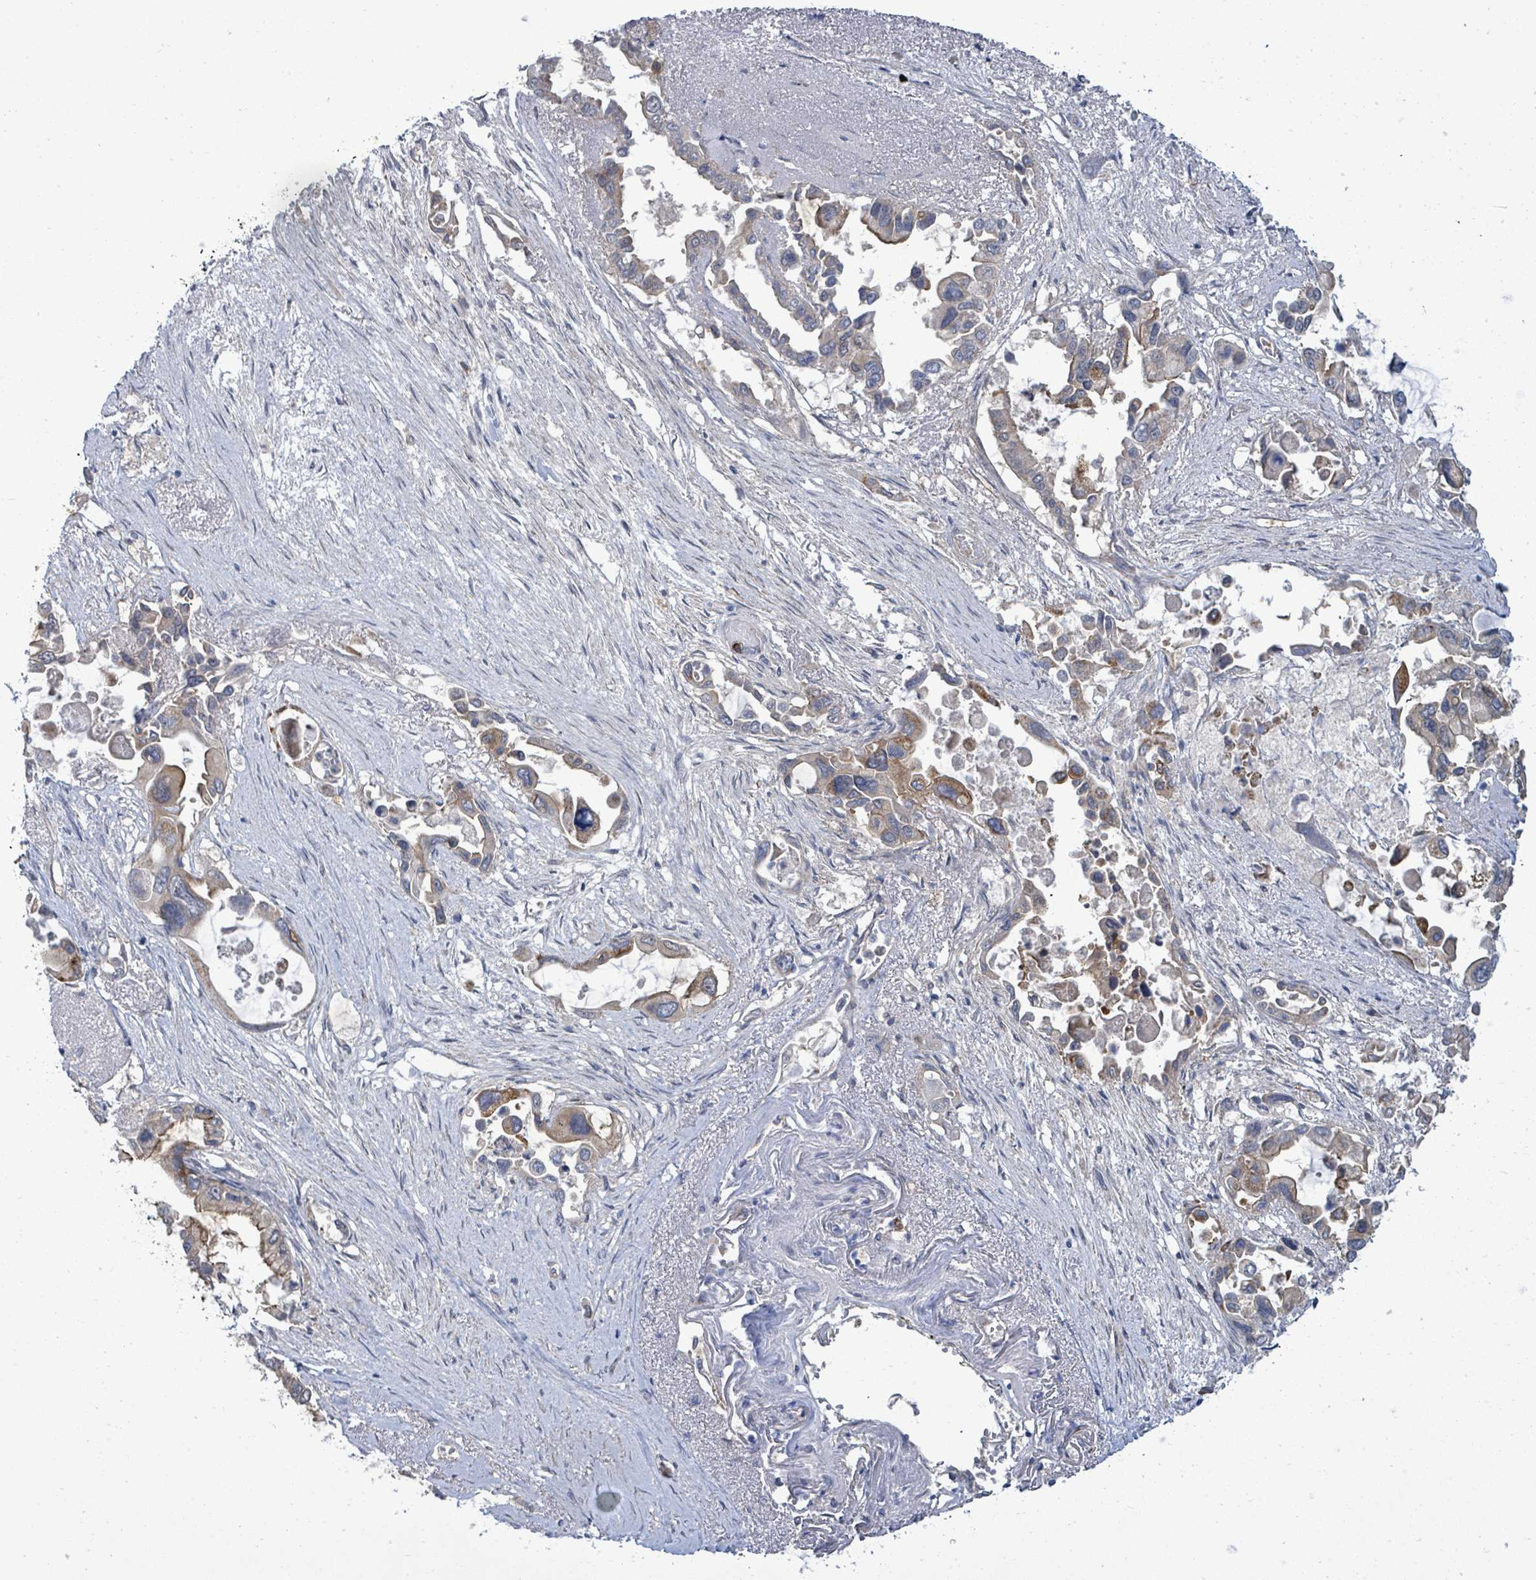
{"staining": {"intensity": "moderate", "quantity": "25%-75%", "location": "cytoplasmic/membranous"}, "tissue": "pancreatic cancer", "cell_type": "Tumor cells", "image_type": "cancer", "snomed": [{"axis": "morphology", "description": "Adenocarcinoma, NOS"}, {"axis": "topography", "description": "Pancreas"}], "caption": "Protein staining of pancreatic adenocarcinoma tissue exhibits moderate cytoplasmic/membranous expression in about 25%-75% of tumor cells.", "gene": "KBTBD11", "patient": {"sex": "male", "age": 92}}